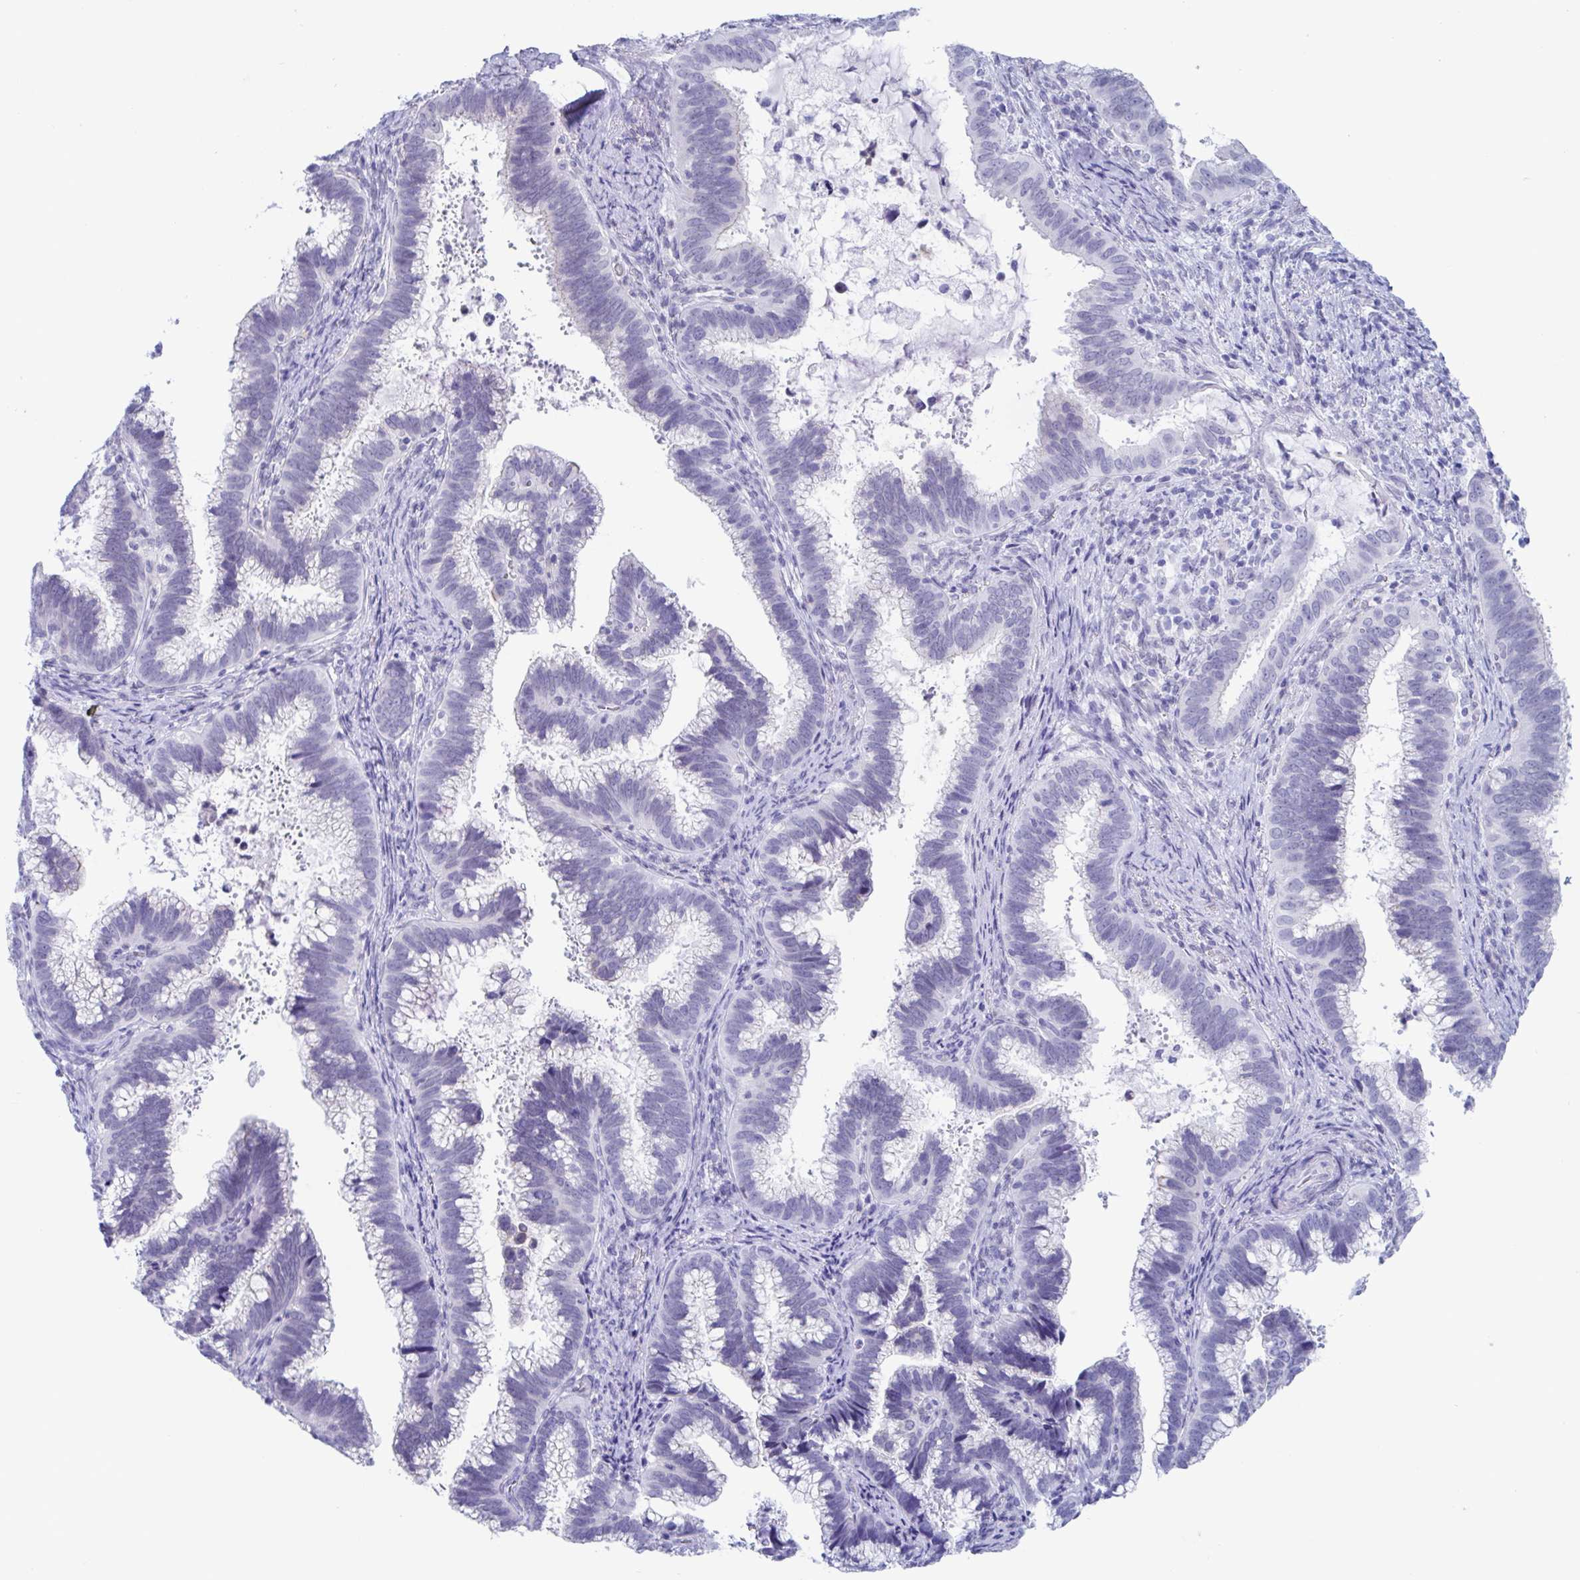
{"staining": {"intensity": "negative", "quantity": "none", "location": "none"}, "tissue": "cervical cancer", "cell_type": "Tumor cells", "image_type": "cancer", "snomed": [{"axis": "morphology", "description": "Adenocarcinoma, NOS"}, {"axis": "topography", "description": "Cervix"}], "caption": "DAB immunohistochemical staining of cervical cancer demonstrates no significant expression in tumor cells.", "gene": "CDX4", "patient": {"sex": "female", "age": 56}}